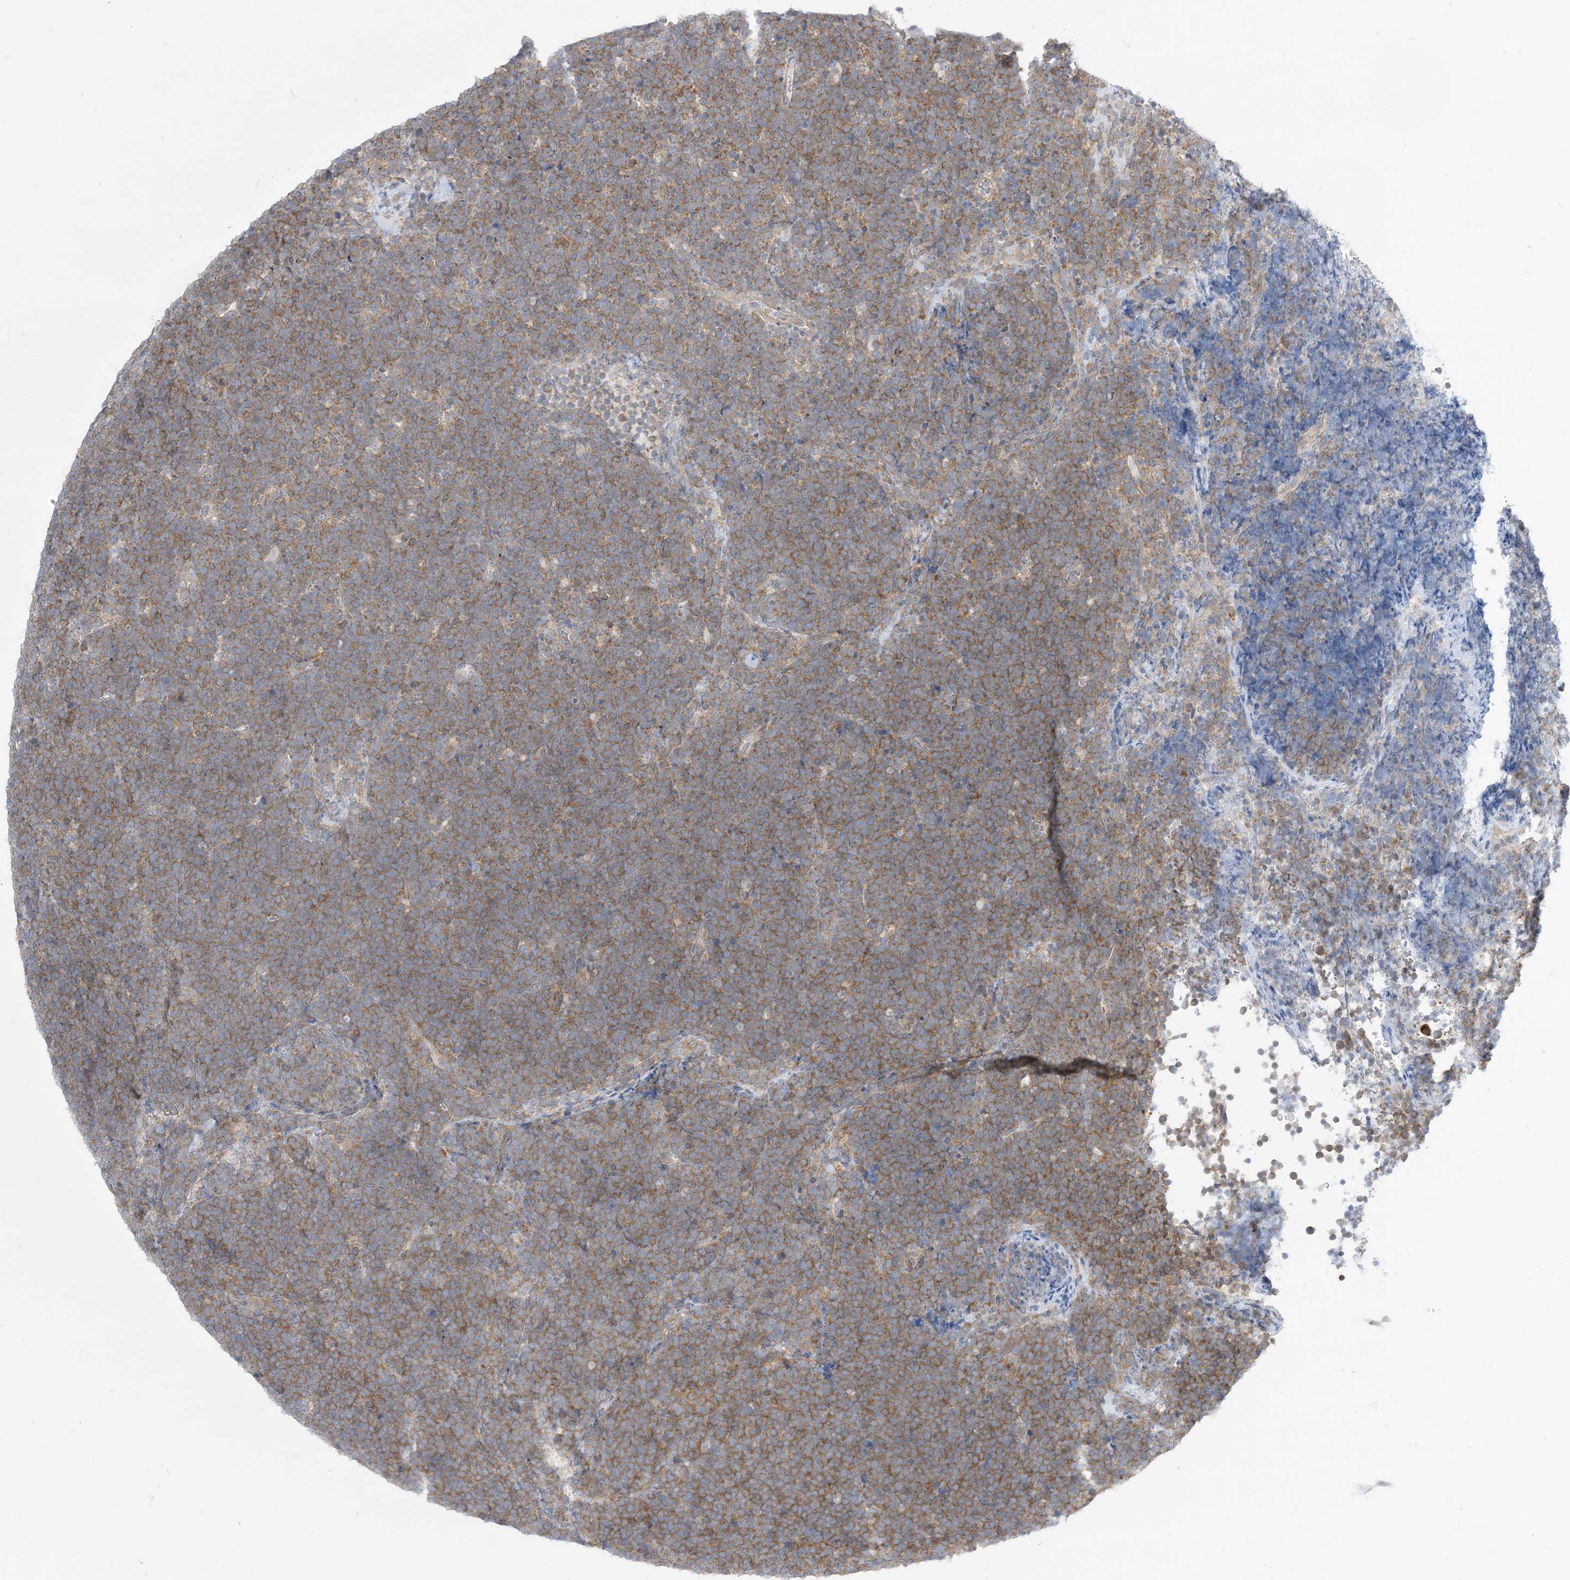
{"staining": {"intensity": "moderate", "quantity": ">75%", "location": "cytoplasmic/membranous"}, "tissue": "lymphoma", "cell_type": "Tumor cells", "image_type": "cancer", "snomed": [{"axis": "morphology", "description": "Malignant lymphoma, non-Hodgkin's type, High grade"}, {"axis": "topography", "description": "Lymph node"}], "caption": "Immunohistochemical staining of human lymphoma demonstrates medium levels of moderate cytoplasmic/membranous positivity in approximately >75% of tumor cells.", "gene": "CASP4", "patient": {"sex": "male", "age": 13}}